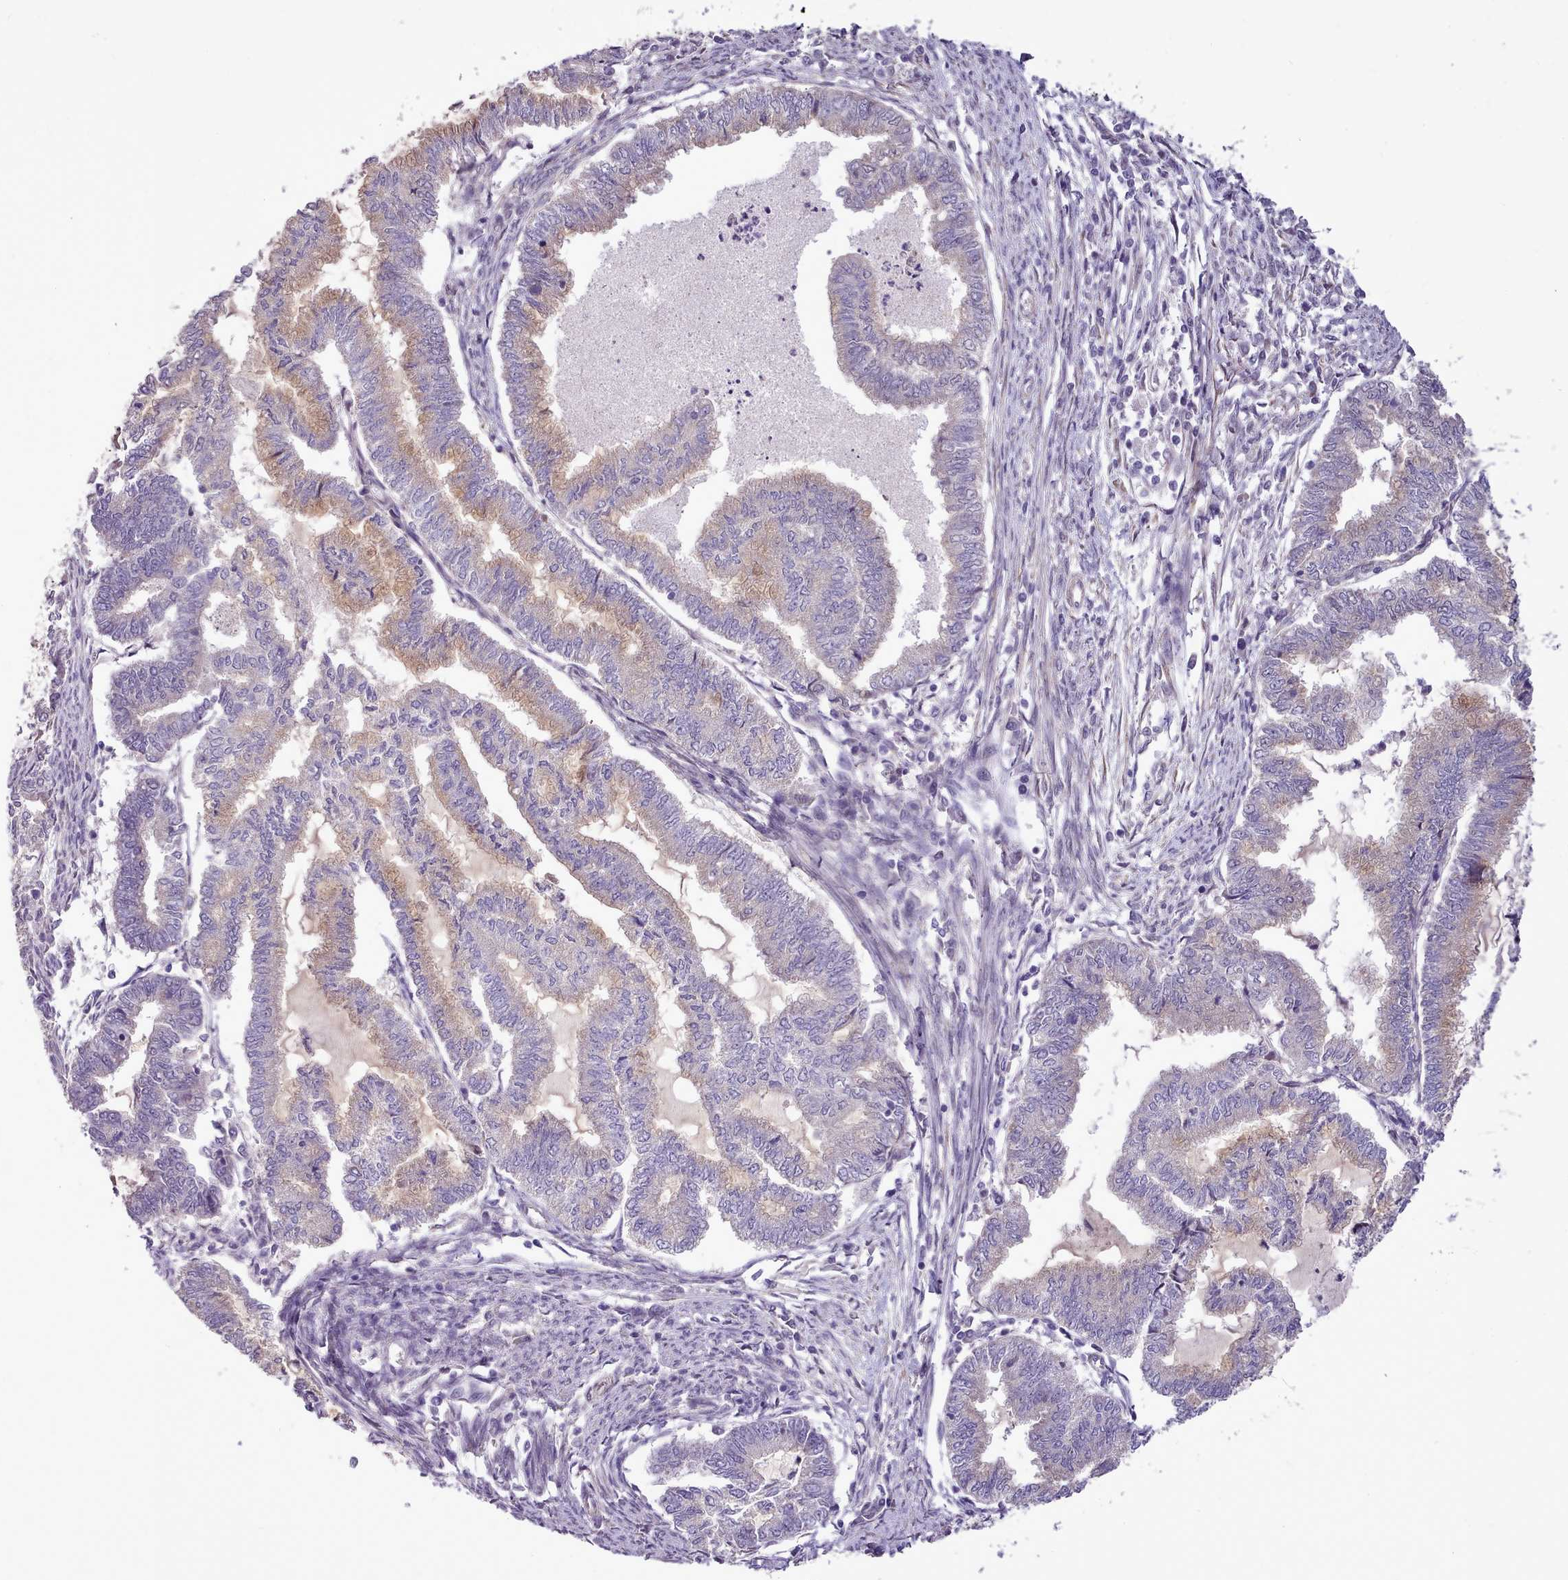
{"staining": {"intensity": "weak", "quantity": "<25%", "location": "cytoplasmic/membranous"}, "tissue": "endometrial cancer", "cell_type": "Tumor cells", "image_type": "cancer", "snomed": [{"axis": "morphology", "description": "Adenocarcinoma, NOS"}, {"axis": "topography", "description": "Endometrium"}], "caption": "The immunohistochemistry (IHC) micrograph has no significant expression in tumor cells of adenocarcinoma (endometrial) tissue.", "gene": "HOXB7", "patient": {"sex": "female", "age": 79}}